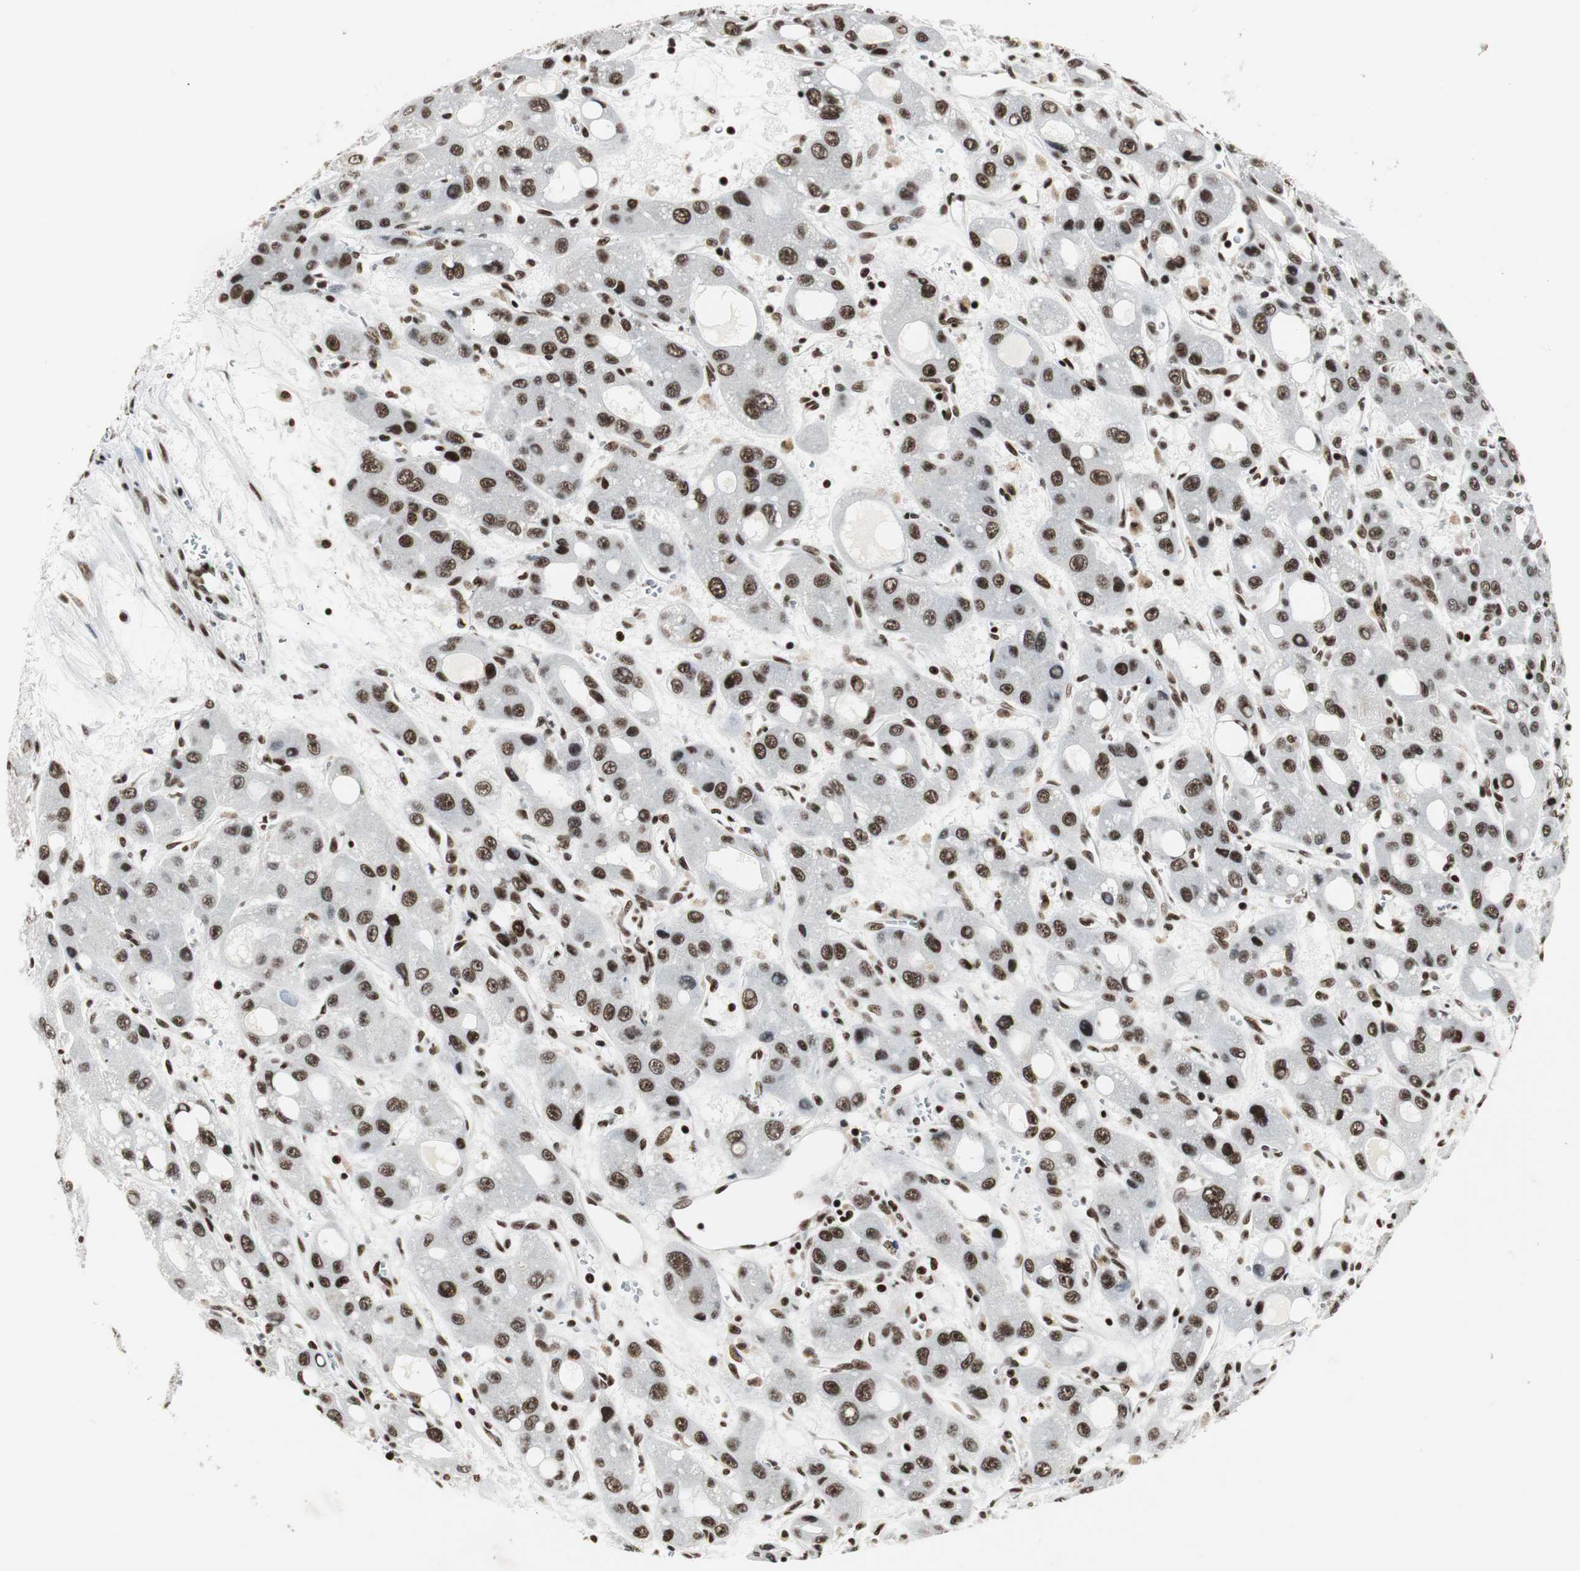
{"staining": {"intensity": "strong", "quantity": ">75%", "location": "nuclear"}, "tissue": "liver cancer", "cell_type": "Tumor cells", "image_type": "cancer", "snomed": [{"axis": "morphology", "description": "Carcinoma, Hepatocellular, NOS"}, {"axis": "topography", "description": "Liver"}], "caption": "Tumor cells demonstrate high levels of strong nuclear expression in about >75% of cells in liver hepatocellular carcinoma.", "gene": "MTA2", "patient": {"sex": "male", "age": 55}}